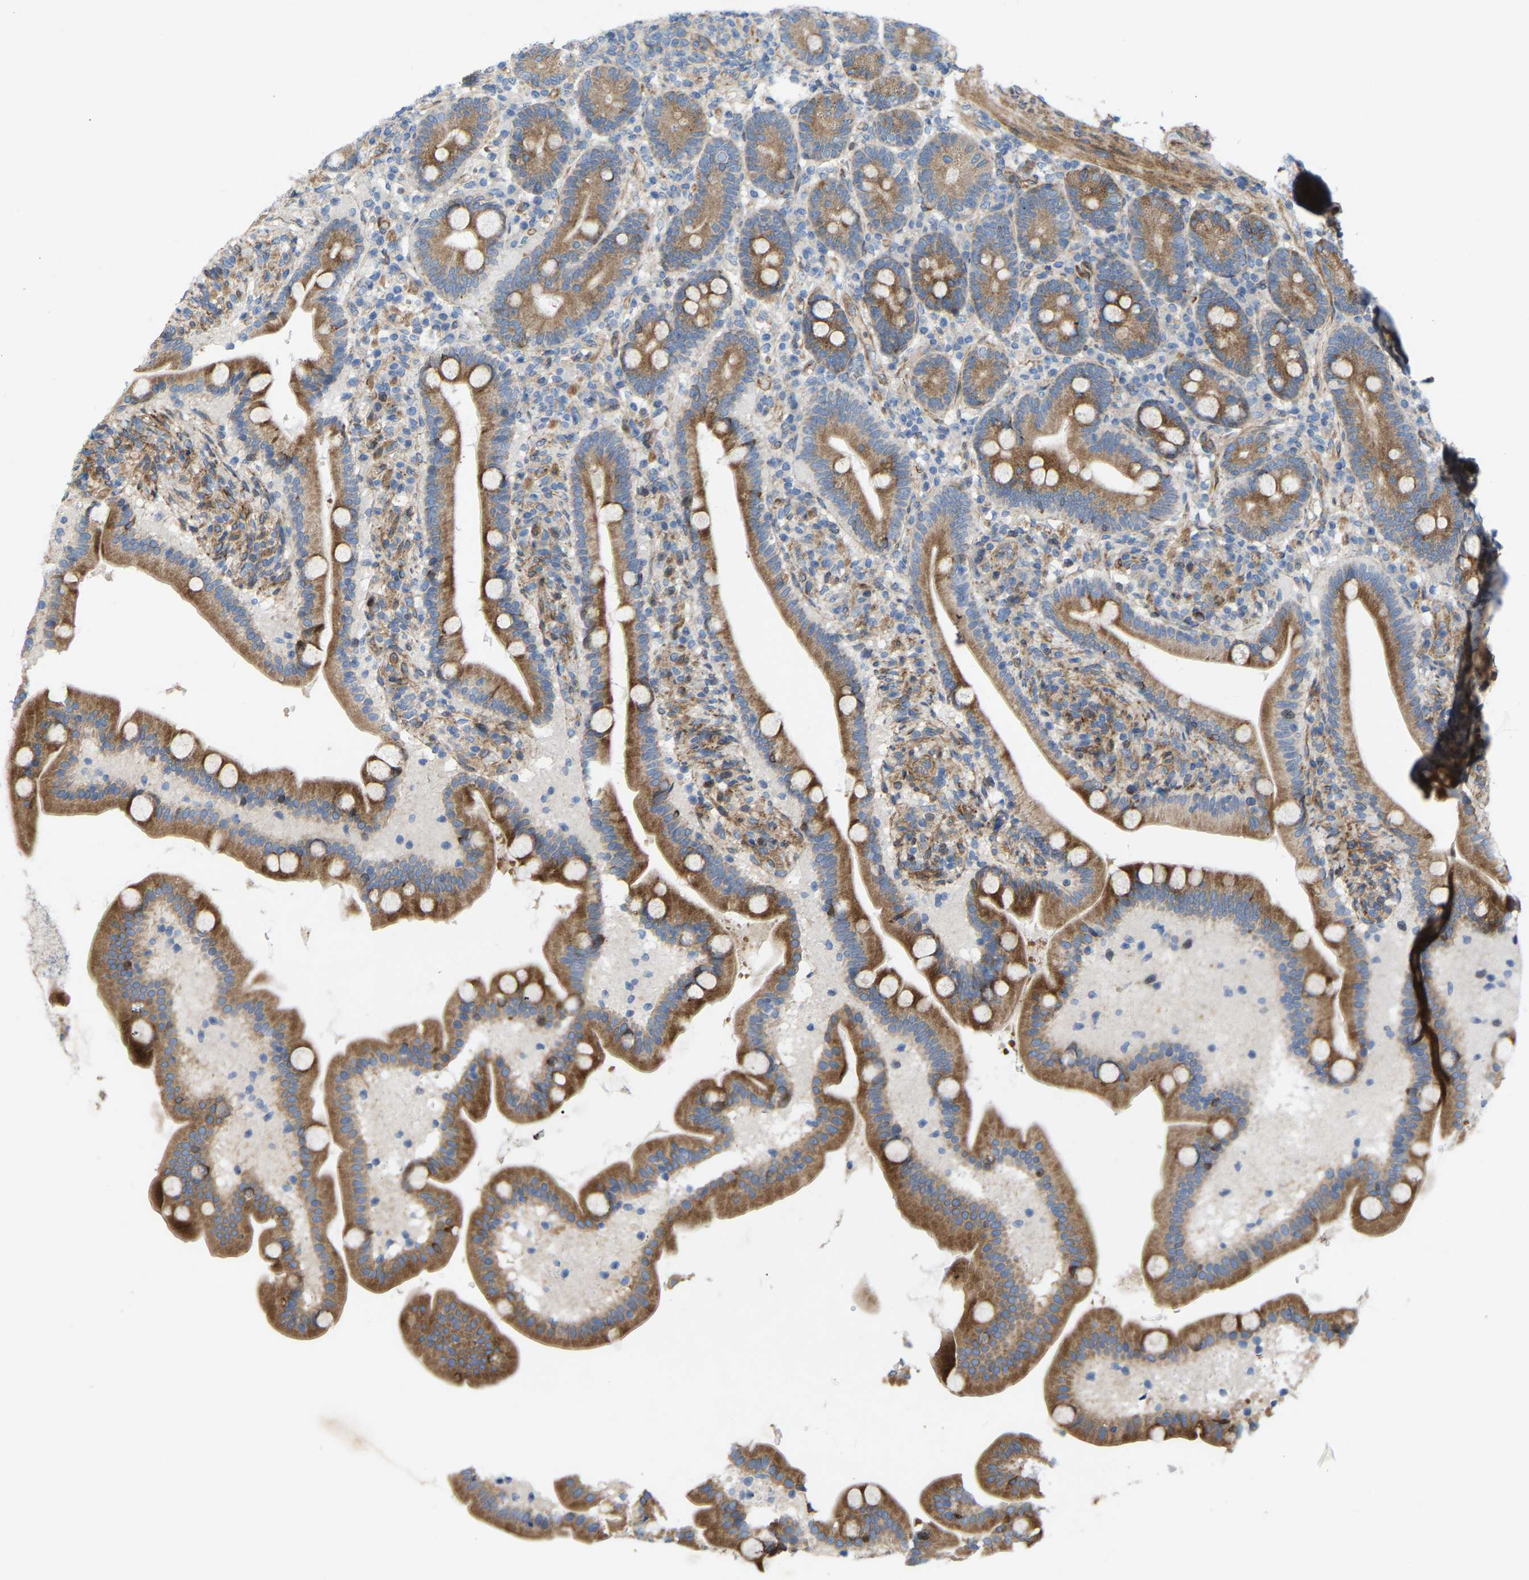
{"staining": {"intensity": "moderate", "quantity": ">75%", "location": "cytoplasmic/membranous"}, "tissue": "duodenum", "cell_type": "Glandular cells", "image_type": "normal", "snomed": [{"axis": "morphology", "description": "Normal tissue, NOS"}, {"axis": "topography", "description": "Duodenum"}], "caption": "Protein staining of normal duodenum displays moderate cytoplasmic/membranous staining in approximately >75% of glandular cells. Using DAB (brown) and hematoxylin (blue) stains, captured at high magnification using brightfield microscopy.", "gene": "TOR1B", "patient": {"sex": "male", "age": 54}}